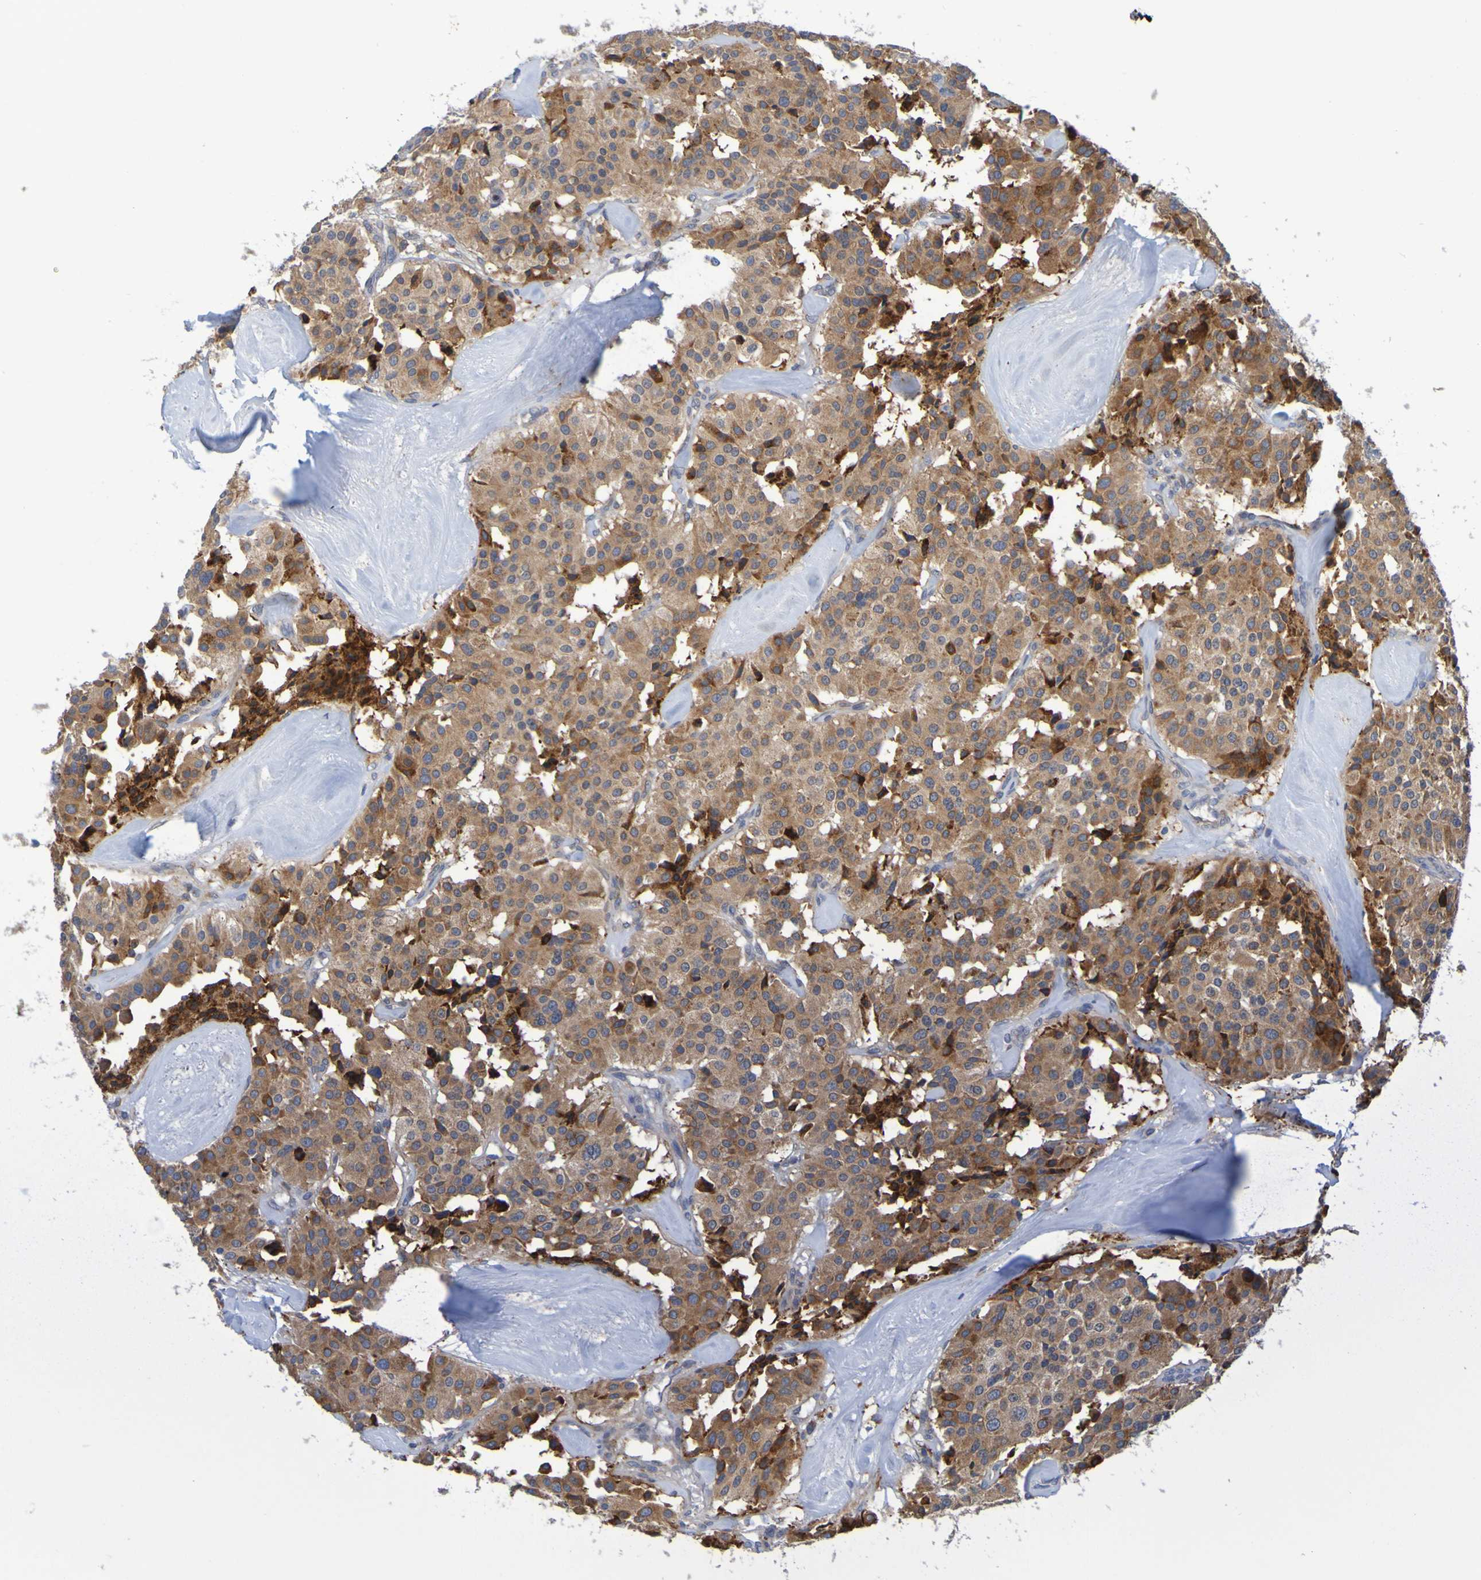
{"staining": {"intensity": "strong", "quantity": "25%-75%", "location": "cytoplasmic/membranous"}, "tissue": "carcinoid", "cell_type": "Tumor cells", "image_type": "cancer", "snomed": [{"axis": "morphology", "description": "Carcinoid, malignant, NOS"}, {"axis": "topography", "description": "Lung"}], "caption": "A brown stain labels strong cytoplasmic/membranous expression of a protein in human carcinoid (malignant) tumor cells.", "gene": "SIL1", "patient": {"sex": "male", "age": 30}}